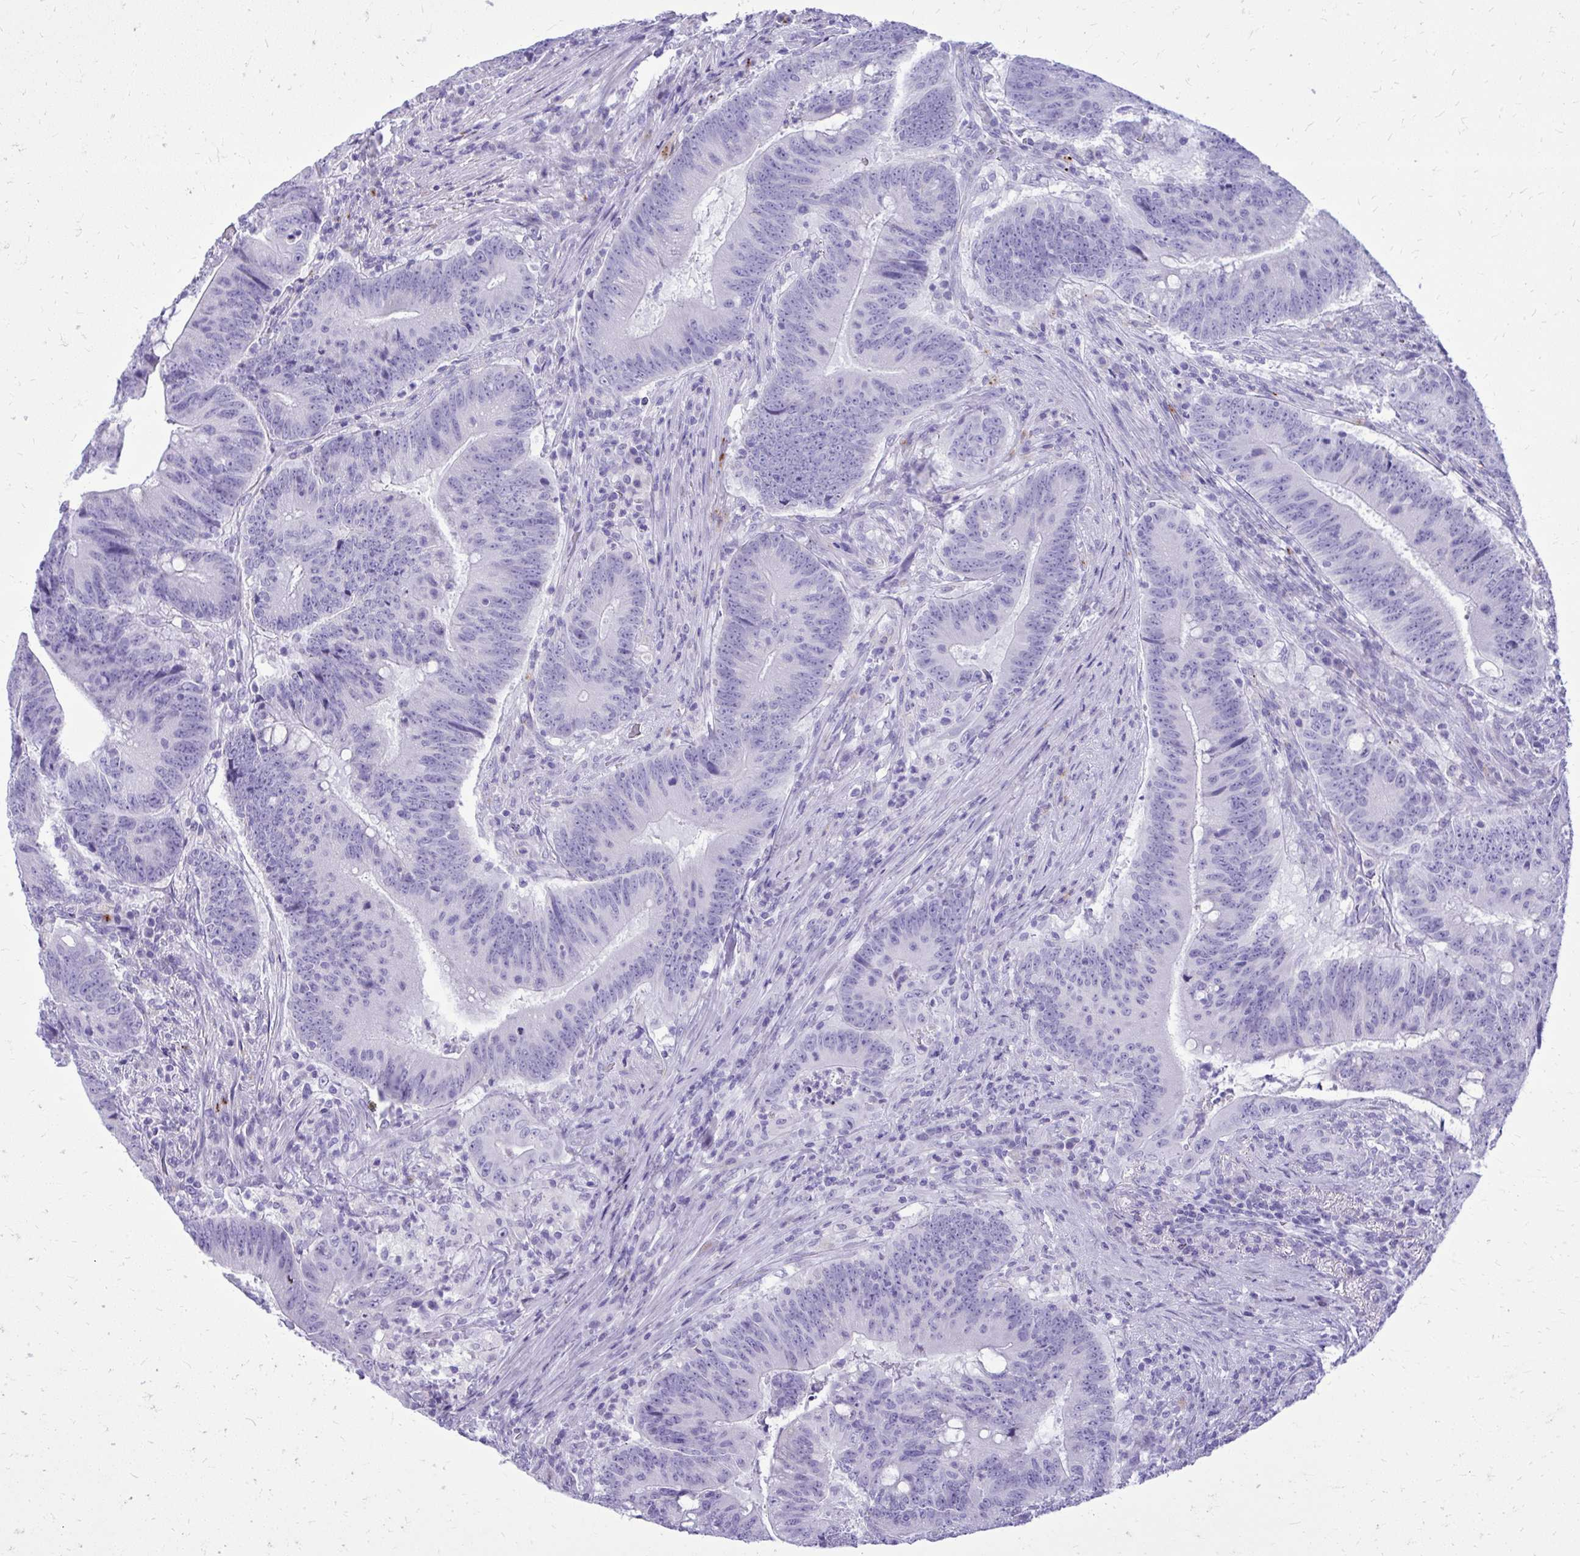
{"staining": {"intensity": "negative", "quantity": "none", "location": "none"}, "tissue": "colorectal cancer", "cell_type": "Tumor cells", "image_type": "cancer", "snomed": [{"axis": "morphology", "description": "Adenocarcinoma, NOS"}, {"axis": "topography", "description": "Colon"}], "caption": "Colorectal cancer was stained to show a protein in brown. There is no significant positivity in tumor cells. (DAB (3,3'-diaminobenzidine) immunohistochemistry visualized using brightfield microscopy, high magnification).", "gene": "BCL6B", "patient": {"sex": "female", "age": 87}}